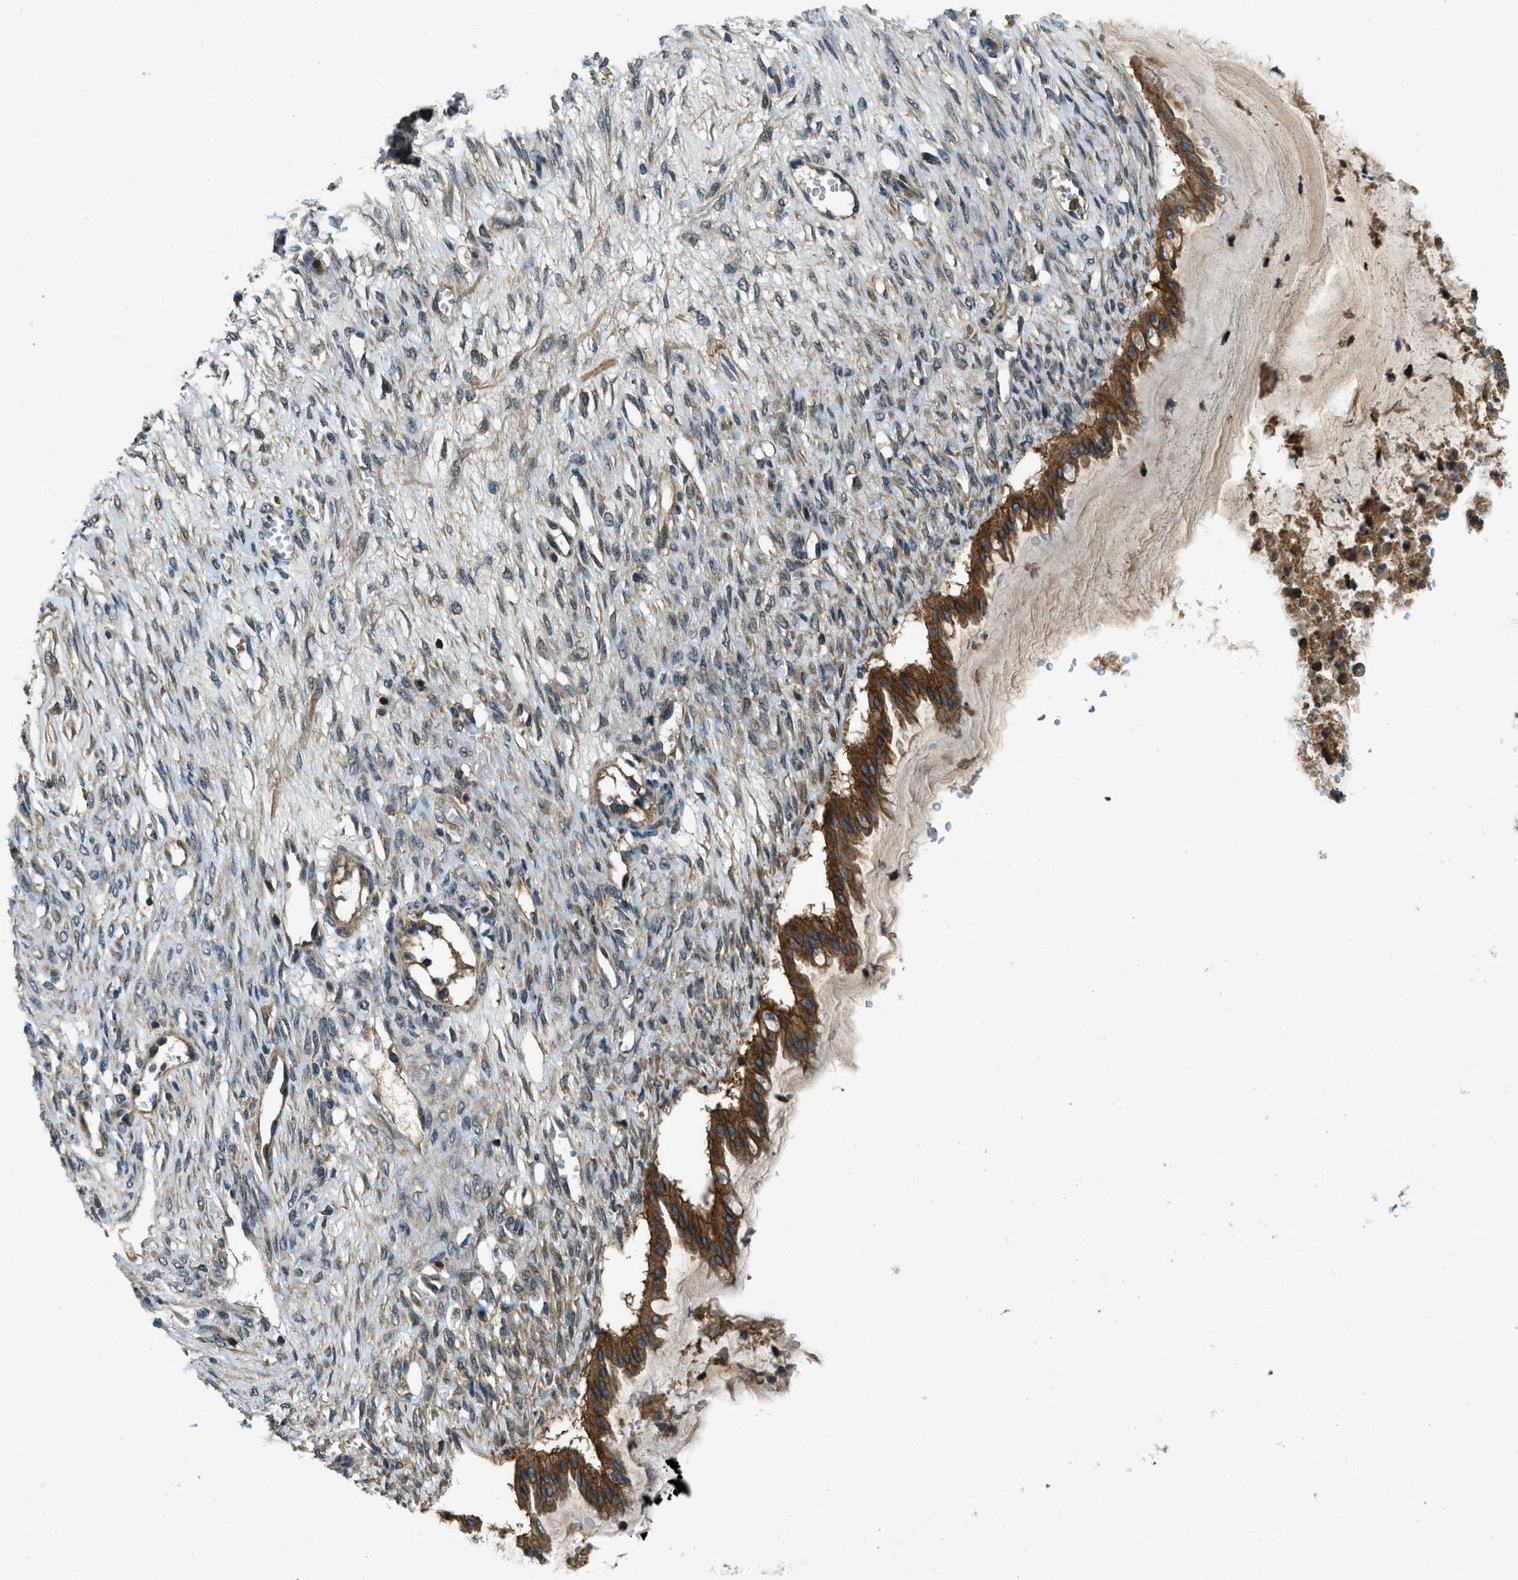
{"staining": {"intensity": "moderate", "quantity": ">75%", "location": "cytoplasmic/membranous"}, "tissue": "ovarian cancer", "cell_type": "Tumor cells", "image_type": "cancer", "snomed": [{"axis": "morphology", "description": "Cystadenocarcinoma, mucinous, NOS"}, {"axis": "topography", "description": "Ovary"}], "caption": "This is an image of immunohistochemistry staining of ovarian cancer (mucinous cystadenocarcinoma), which shows moderate expression in the cytoplasmic/membranous of tumor cells.", "gene": "ATP8B1", "patient": {"sex": "female", "age": 73}}